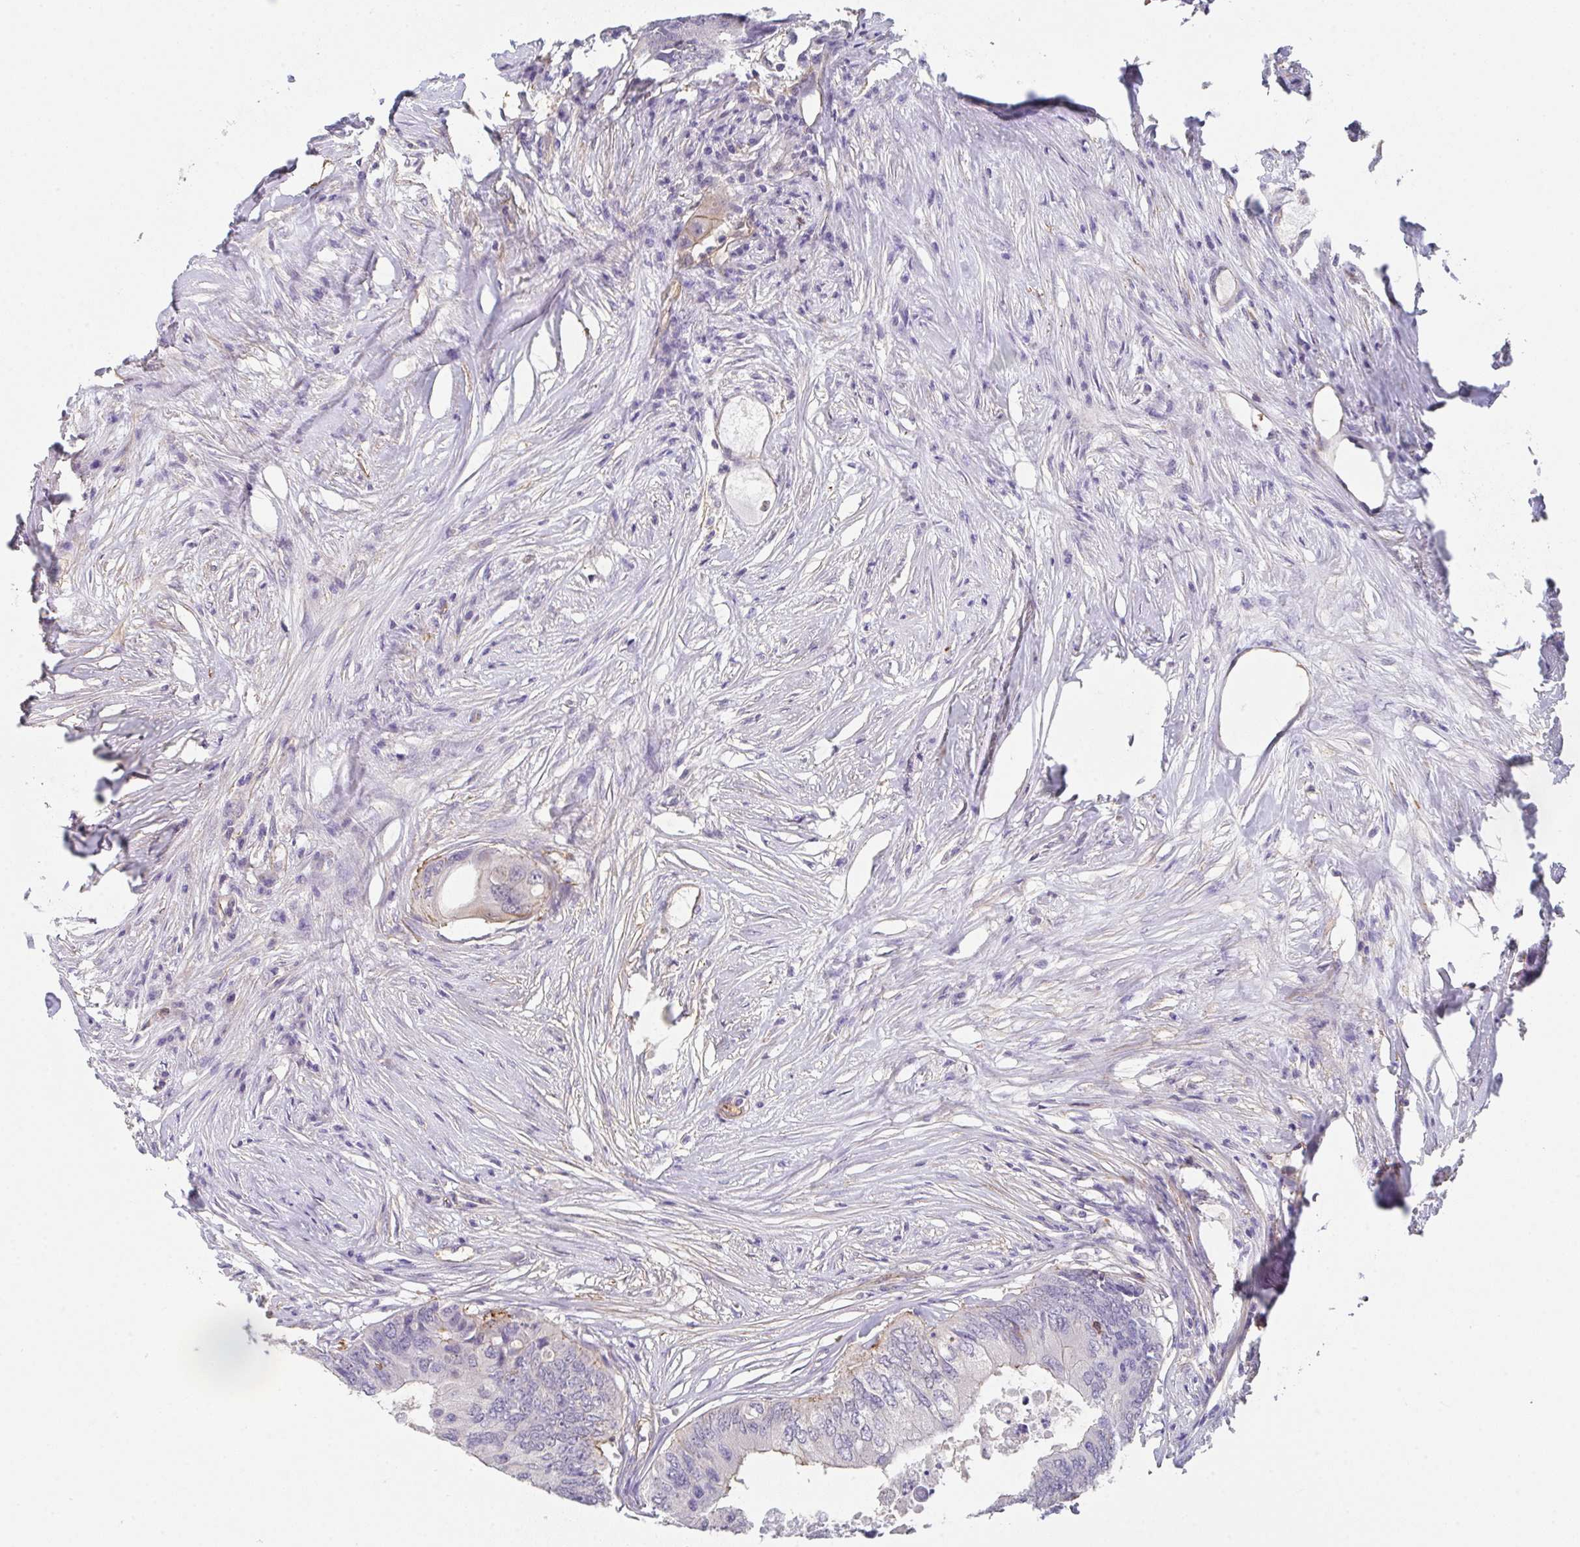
{"staining": {"intensity": "weak", "quantity": "<25%", "location": "cytoplasmic/membranous"}, "tissue": "colorectal cancer", "cell_type": "Tumor cells", "image_type": "cancer", "snomed": [{"axis": "morphology", "description": "Adenocarcinoma, NOS"}, {"axis": "topography", "description": "Colon"}], "caption": "High magnification brightfield microscopy of colorectal adenocarcinoma stained with DAB (3,3'-diaminobenzidine) (brown) and counterstained with hematoxylin (blue): tumor cells show no significant staining.", "gene": "DBN1", "patient": {"sex": "male", "age": 71}}